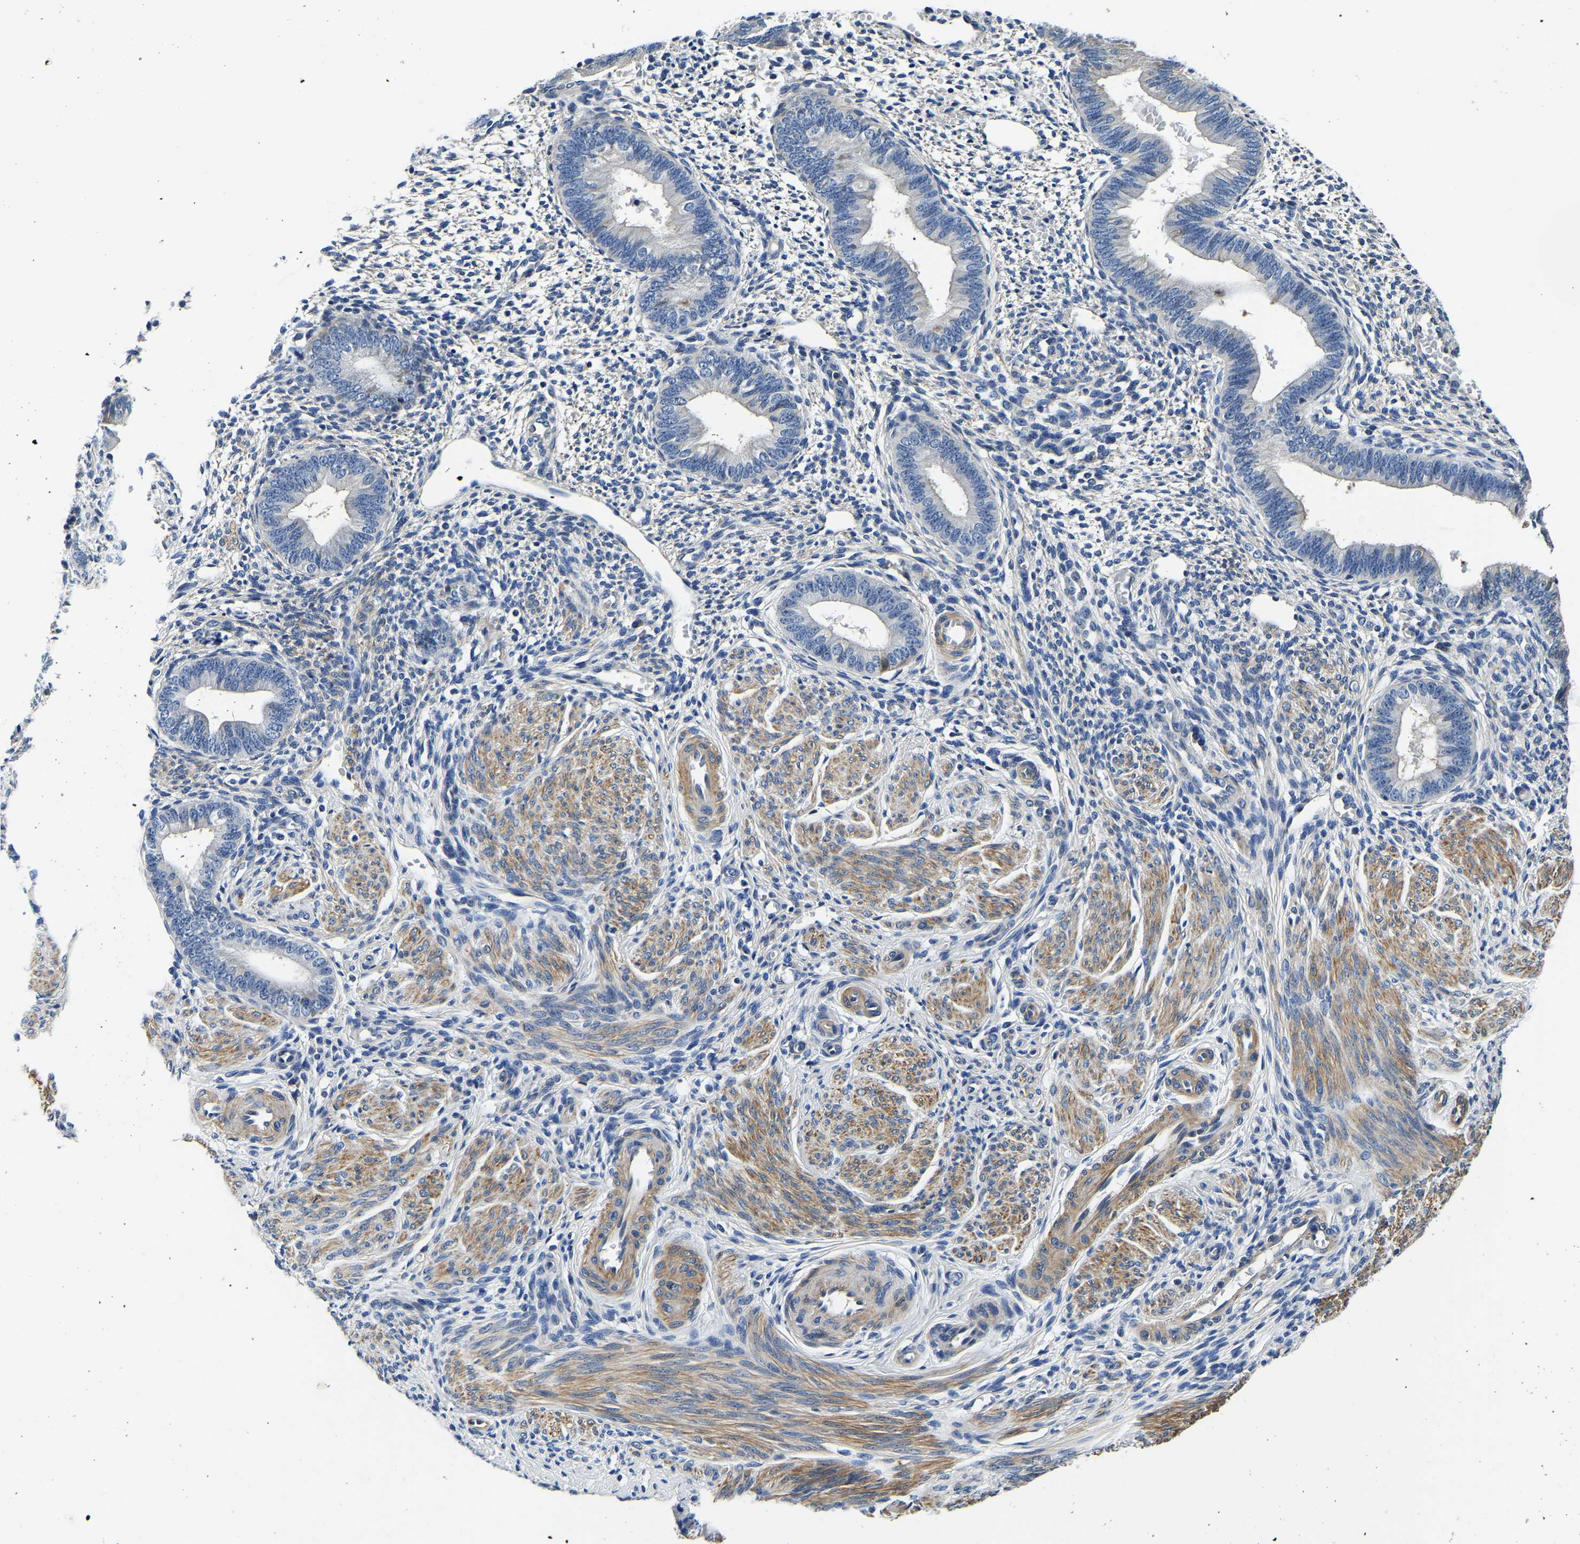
{"staining": {"intensity": "negative", "quantity": "none", "location": "none"}, "tissue": "endometrium", "cell_type": "Cells in endometrial stroma", "image_type": "normal", "snomed": [{"axis": "morphology", "description": "Normal tissue, NOS"}, {"axis": "topography", "description": "Endometrium"}], "caption": "Photomicrograph shows no significant protein positivity in cells in endometrial stroma of normal endometrium. The staining is performed using DAB (3,3'-diaminobenzidine) brown chromogen with nuclei counter-stained in using hematoxylin.", "gene": "KCTD17", "patient": {"sex": "female", "age": 46}}